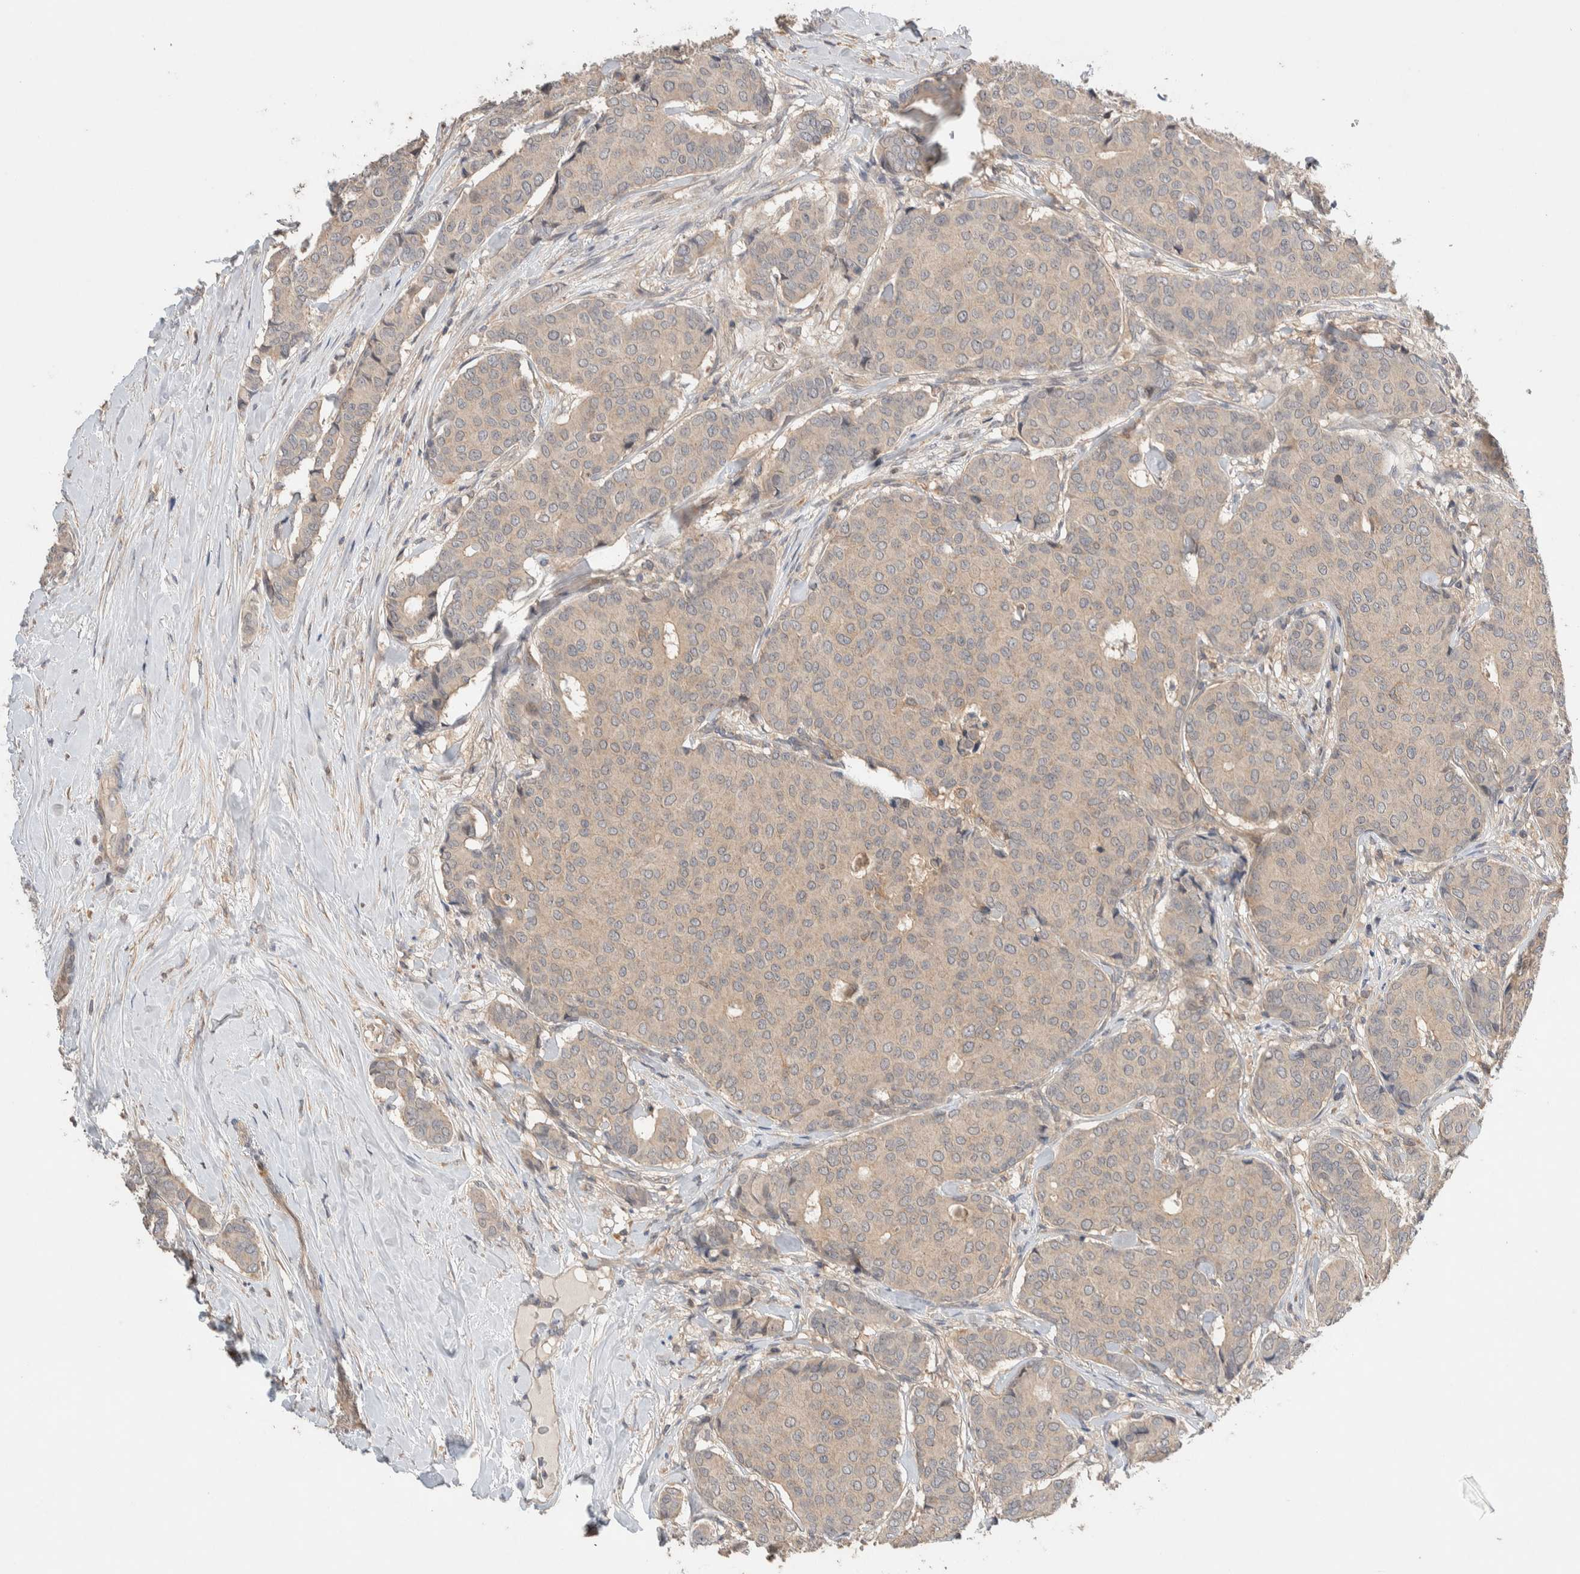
{"staining": {"intensity": "weak", "quantity": ">75%", "location": "cytoplasmic/membranous"}, "tissue": "breast cancer", "cell_type": "Tumor cells", "image_type": "cancer", "snomed": [{"axis": "morphology", "description": "Duct carcinoma"}, {"axis": "topography", "description": "Breast"}], "caption": "Tumor cells show low levels of weak cytoplasmic/membranous expression in approximately >75% of cells in human breast cancer (intraductal carcinoma).", "gene": "WDR91", "patient": {"sex": "female", "age": 75}}